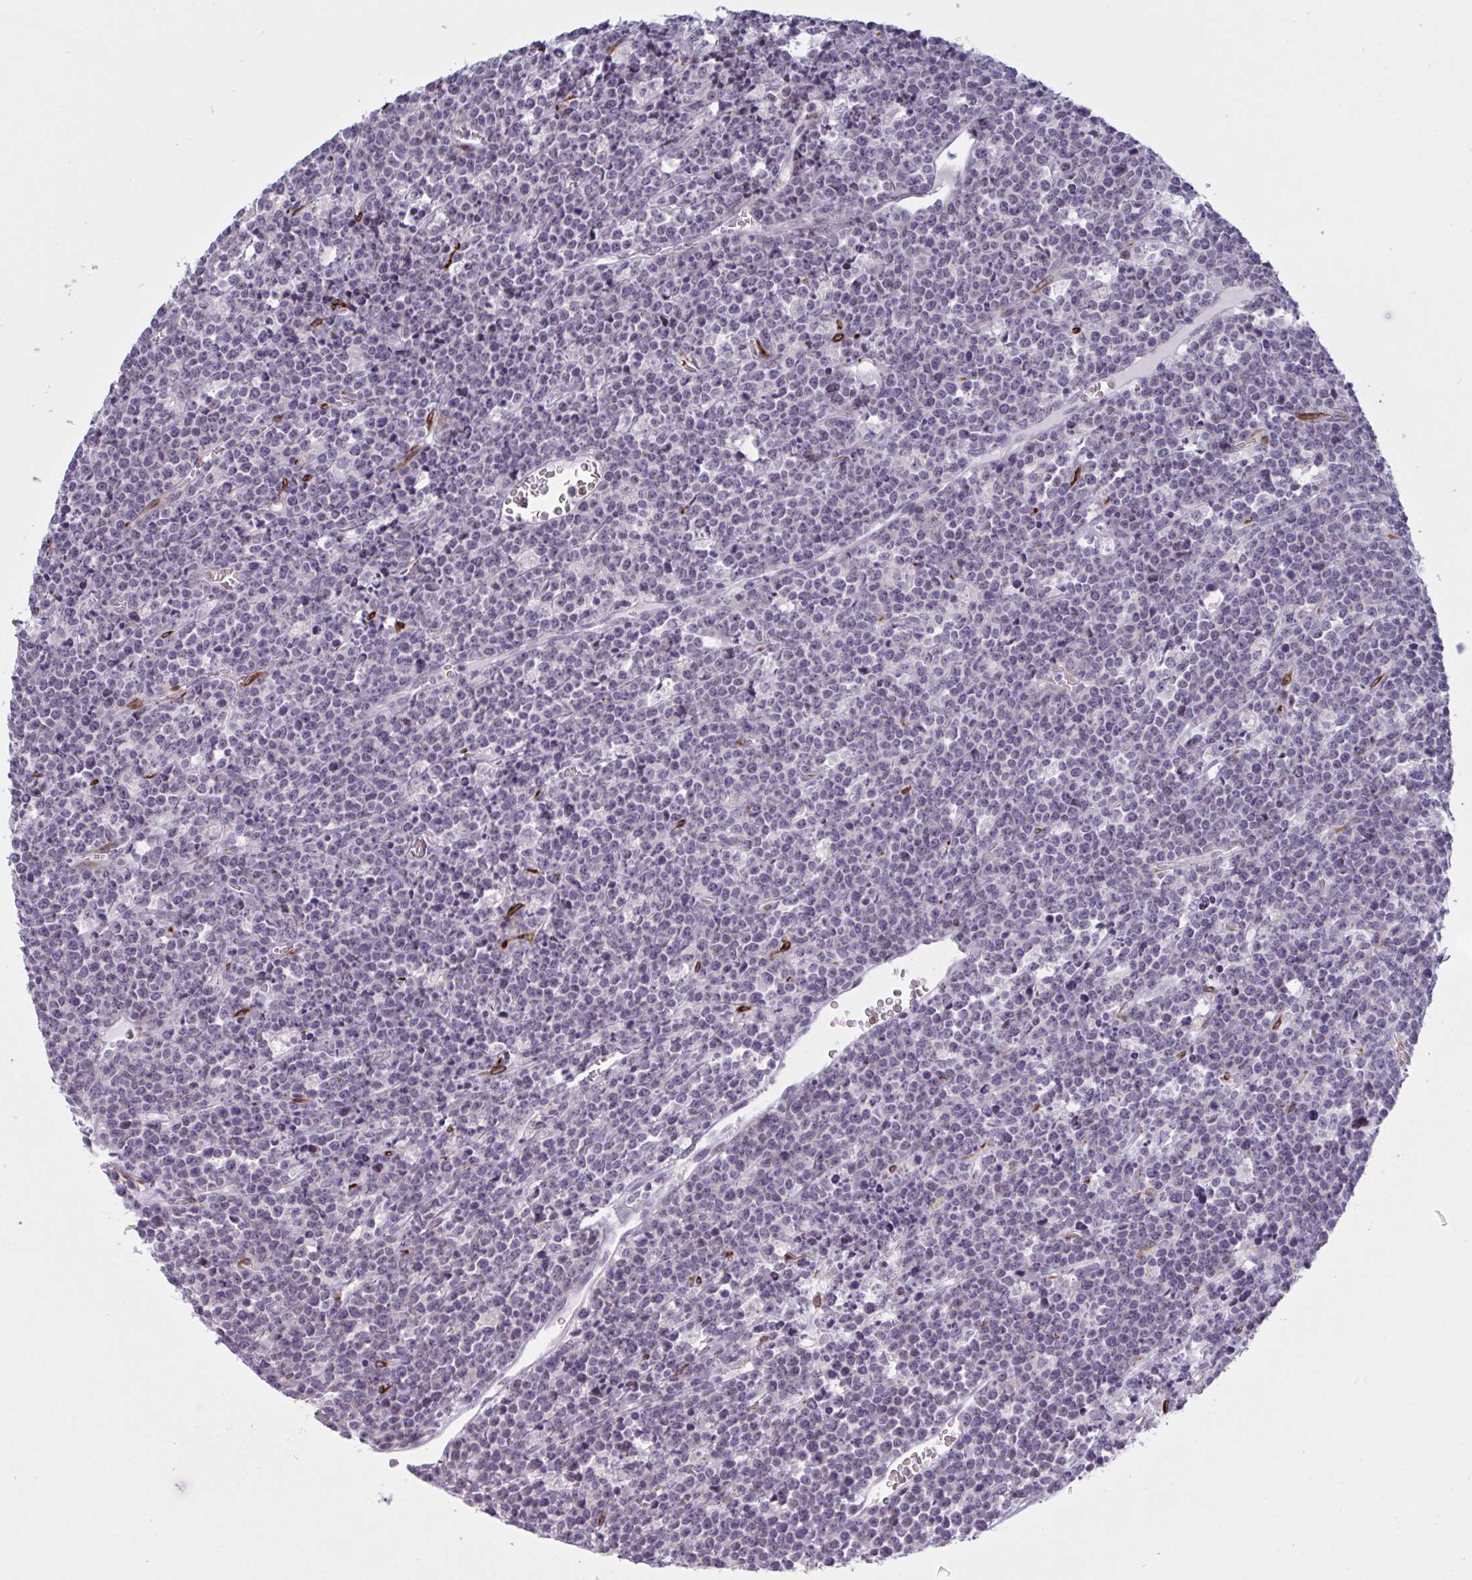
{"staining": {"intensity": "negative", "quantity": "none", "location": "none"}, "tissue": "lymphoma", "cell_type": "Tumor cells", "image_type": "cancer", "snomed": [{"axis": "morphology", "description": "Malignant lymphoma, non-Hodgkin's type, High grade"}, {"axis": "topography", "description": "Ovary"}], "caption": "The immunohistochemistry (IHC) photomicrograph has no significant staining in tumor cells of malignant lymphoma, non-Hodgkin's type (high-grade) tissue. (DAB (3,3'-diaminobenzidine) IHC with hematoxylin counter stain).", "gene": "HSD11B2", "patient": {"sex": "female", "age": 56}}